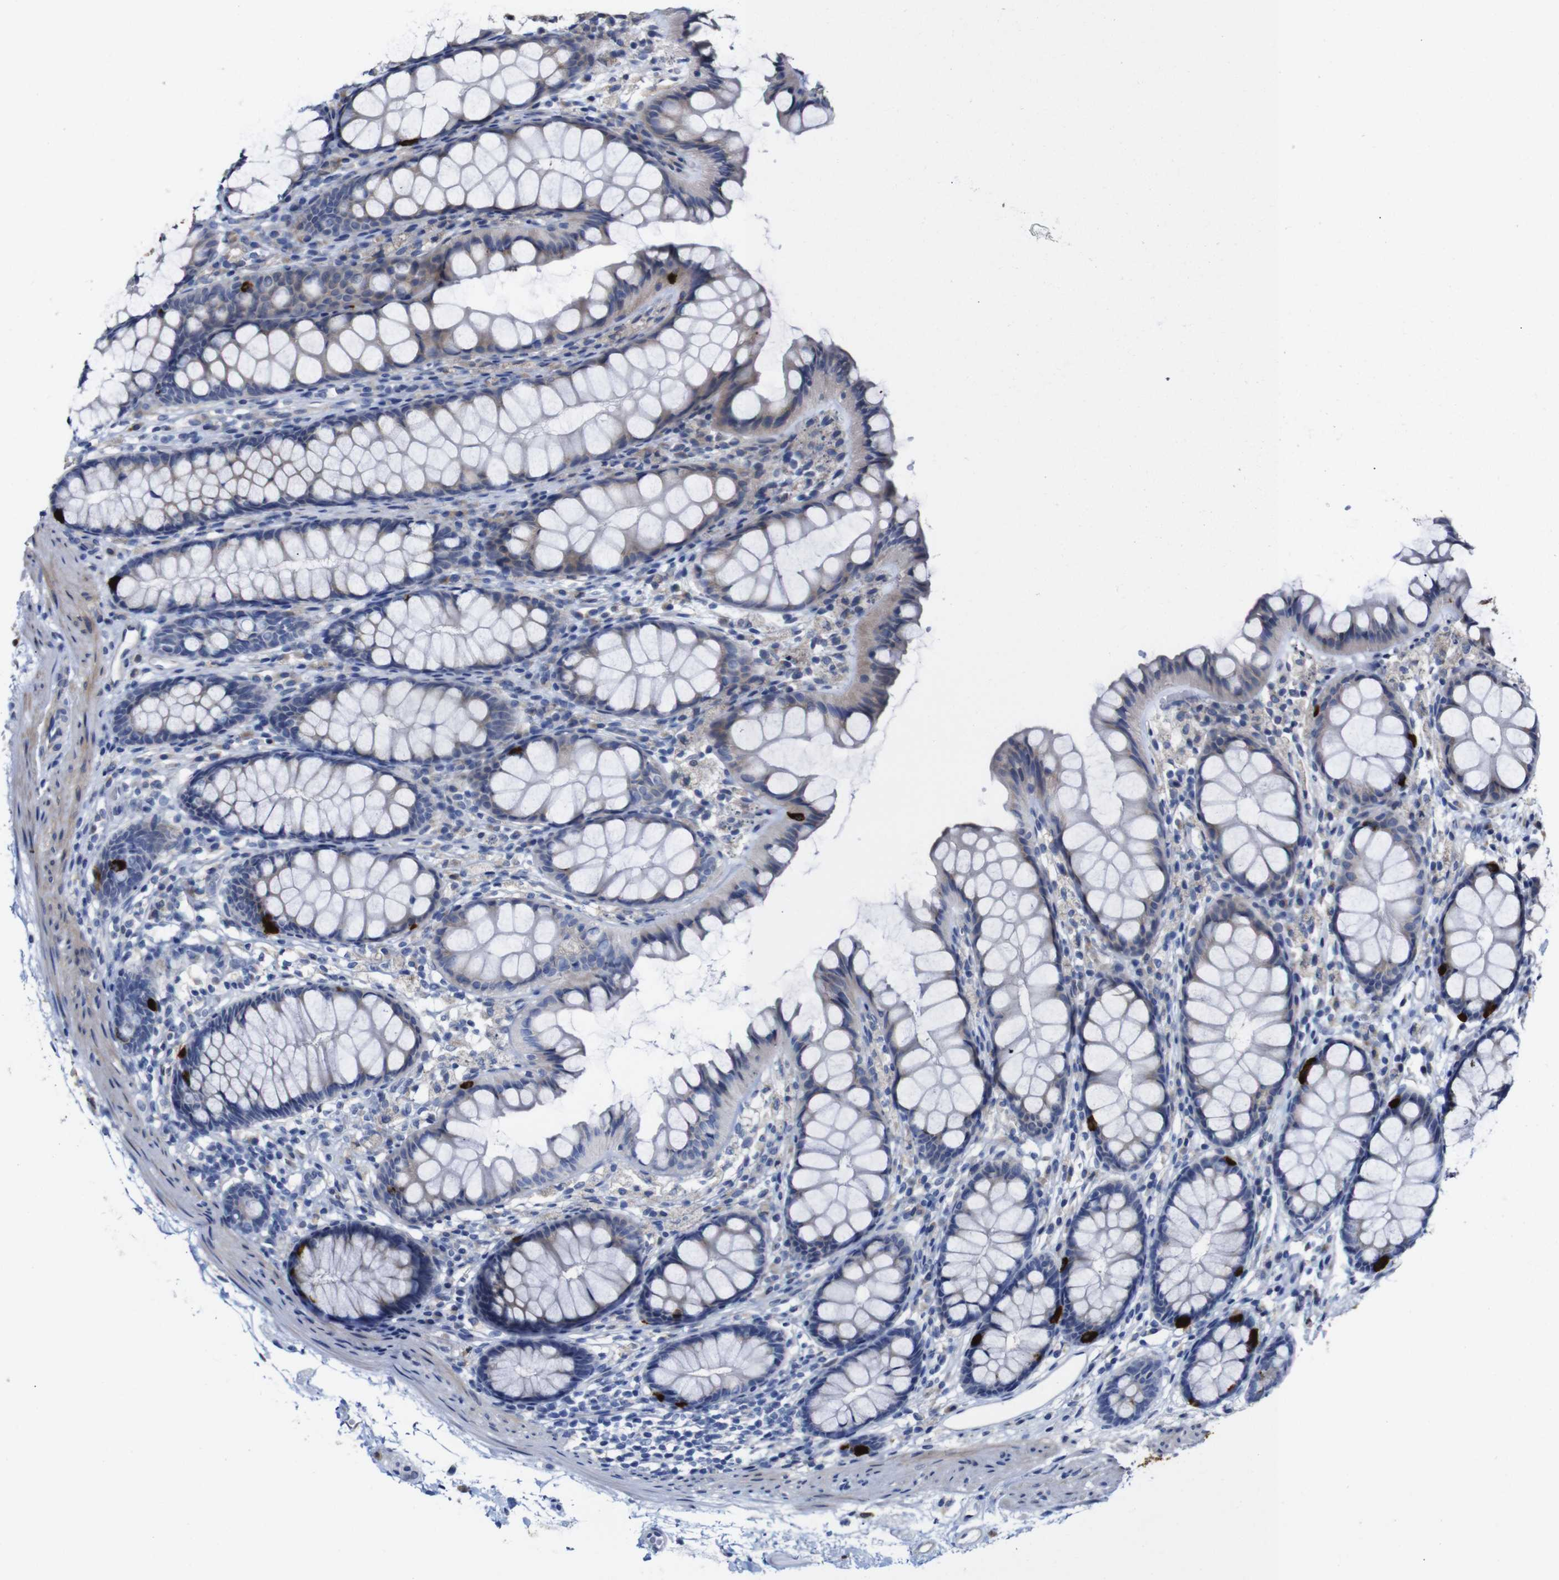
{"staining": {"intensity": "weak", "quantity": "25%-75%", "location": "cytoplasmic/membranous"}, "tissue": "colon", "cell_type": "Endothelial cells", "image_type": "normal", "snomed": [{"axis": "morphology", "description": "Normal tissue, NOS"}, {"axis": "topography", "description": "Colon"}], "caption": "Immunohistochemistry (IHC) micrograph of unremarkable human colon stained for a protein (brown), which demonstrates low levels of weak cytoplasmic/membranous expression in approximately 25%-75% of endothelial cells.", "gene": "TCEAL9", "patient": {"sex": "female", "age": 55}}